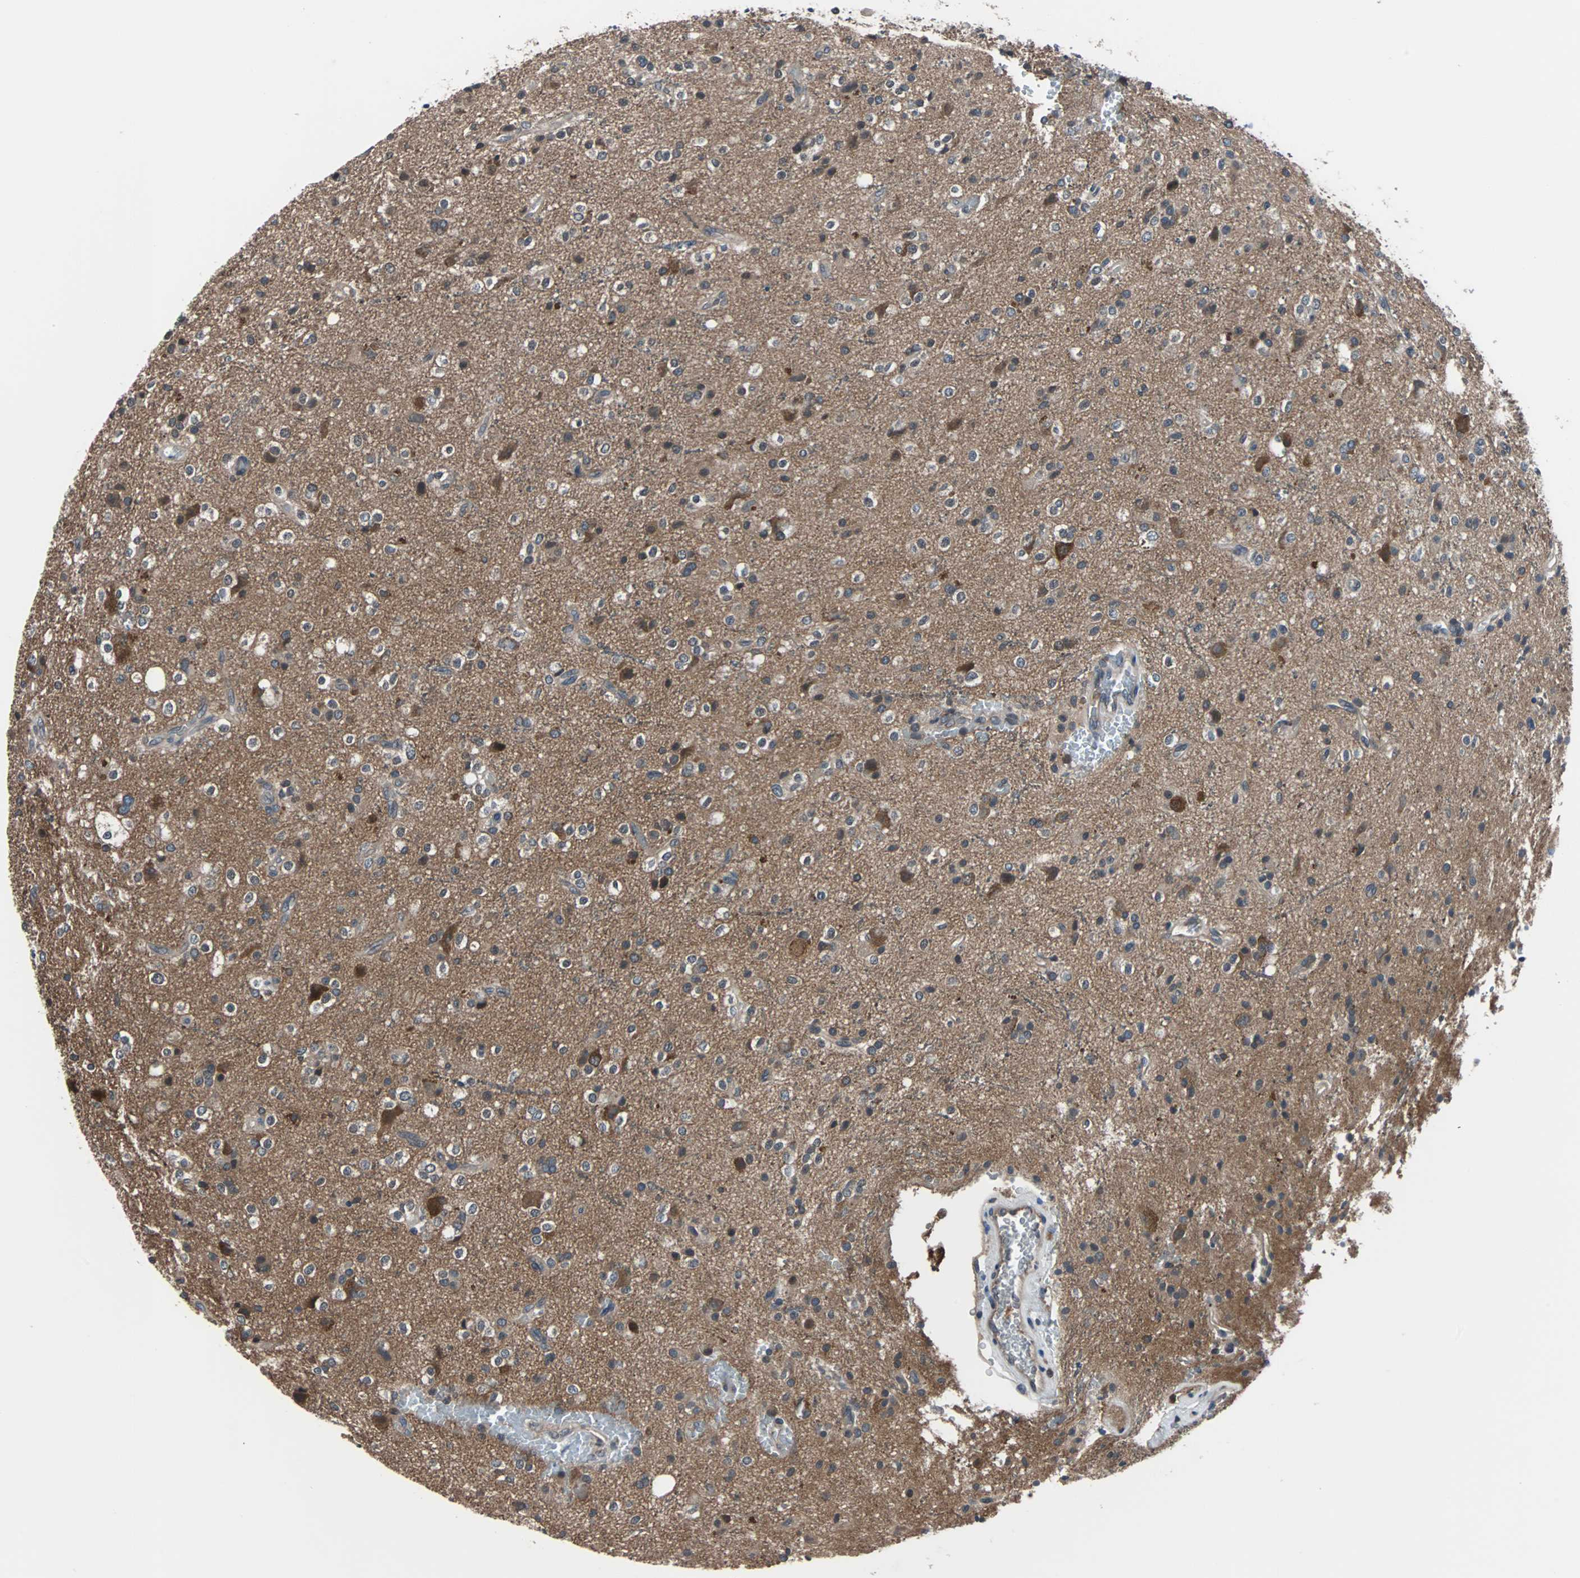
{"staining": {"intensity": "weak", "quantity": "<25%", "location": "cytoplasmic/membranous"}, "tissue": "glioma", "cell_type": "Tumor cells", "image_type": "cancer", "snomed": [{"axis": "morphology", "description": "Glioma, malignant, High grade"}, {"axis": "topography", "description": "Brain"}], "caption": "This is an IHC photomicrograph of glioma. There is no staining in tumor cells.", "gene": "PAK1", "patient": {"sex": "male", "age": 47}}